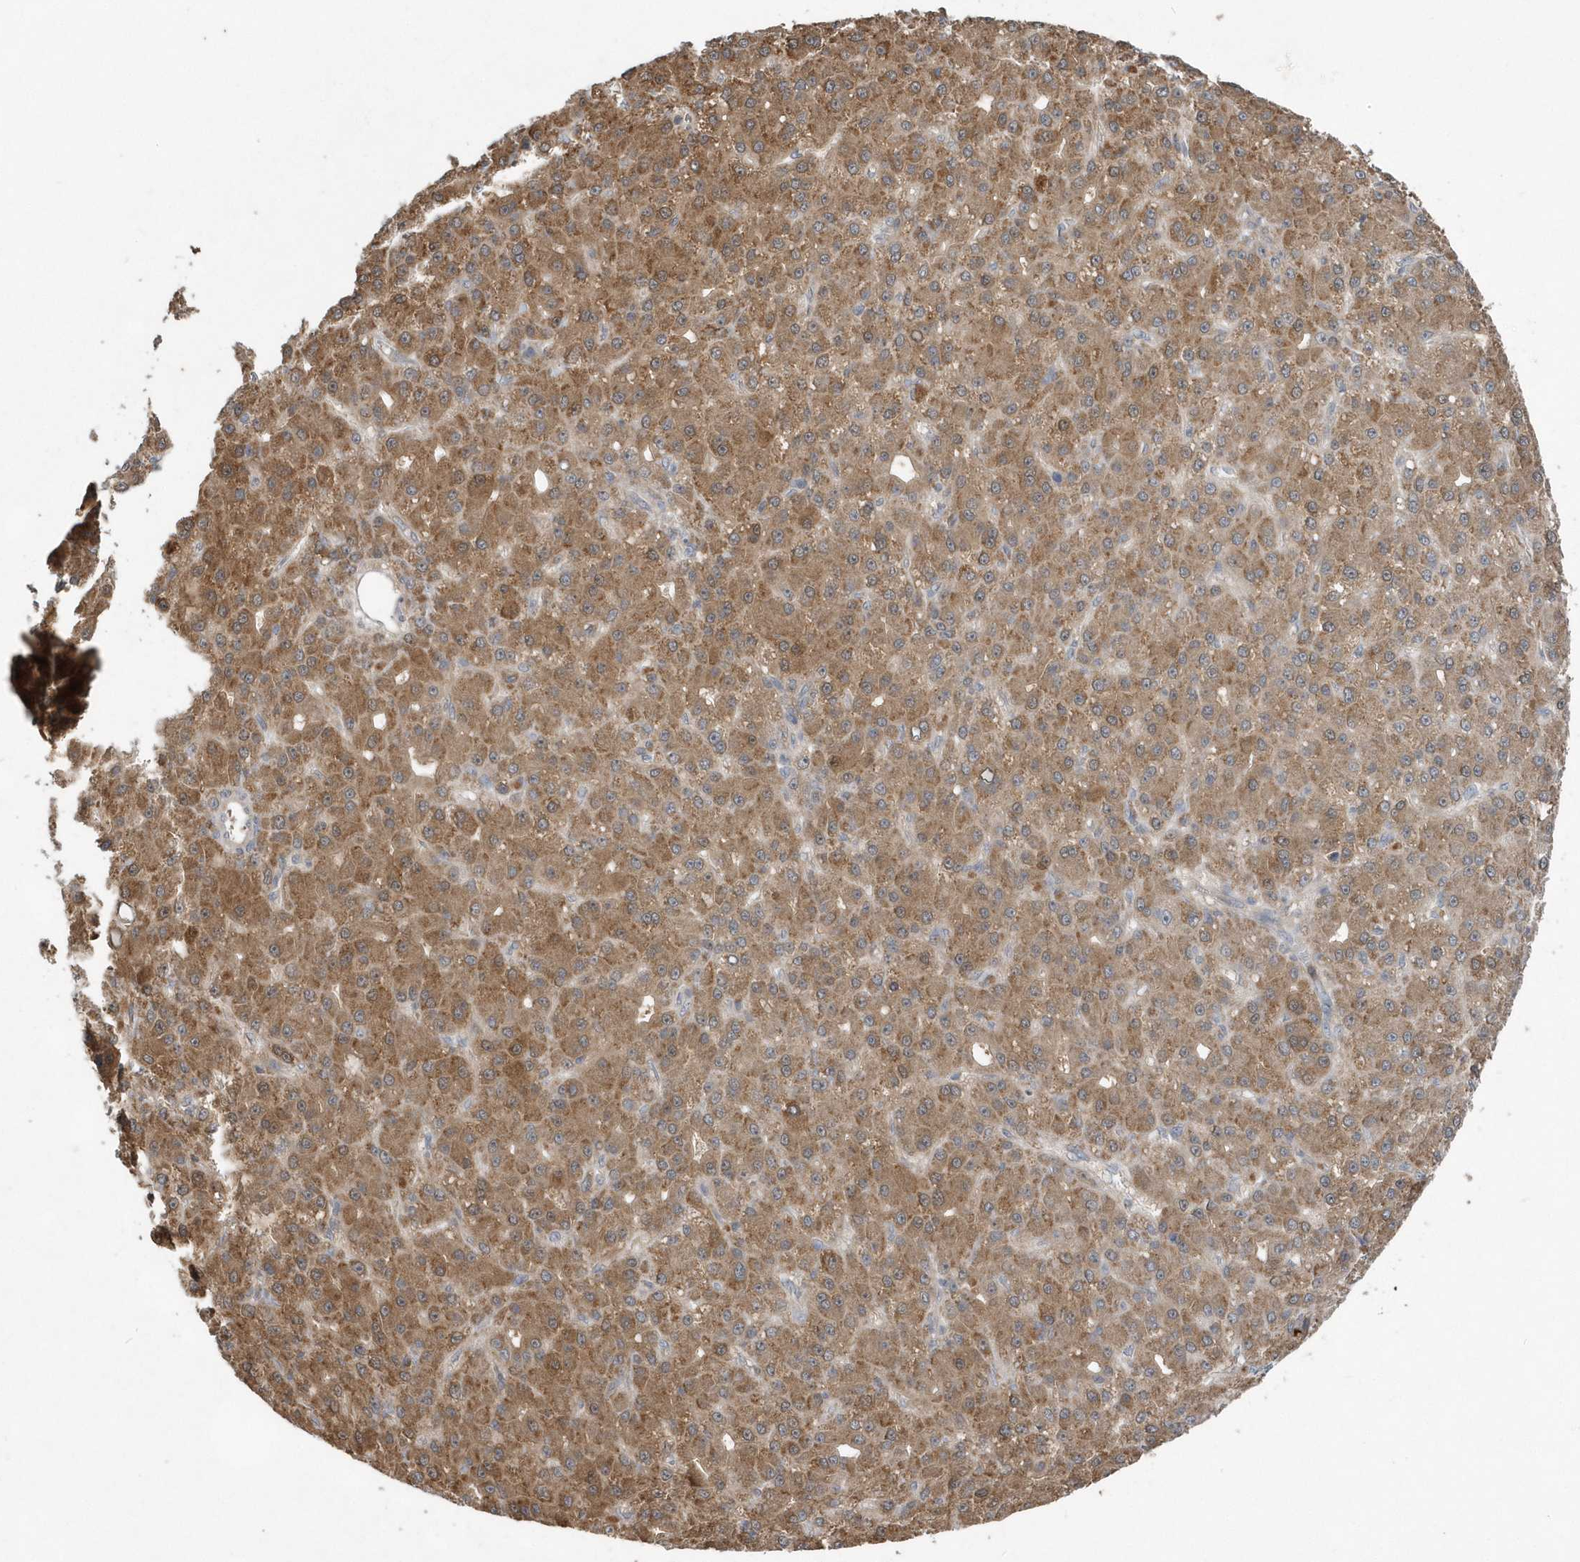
{"staining": {"intensity": "moderate", "quantity": ">75%", "location": "cytoplasmic/membranous"}, "tissue": "liver cancer", "cell_type": "Tumor cells", "image_type": "cancer", "snomed": [{"axis": "morphology", "description": "Carcinoma, Hepatocellular, NOS"}, {"axis": "topography", "description": "Liver"}], "caption": "The micrograph shows immunohistochemical staining of liver cancer (hepatocellular carcinoma). There is moderate cytoplasmic/membranous expression is present in approximately >75% of tumor cells.", "gene": "HMGCS1", "patient": {"sex": "male", "age": 67}}